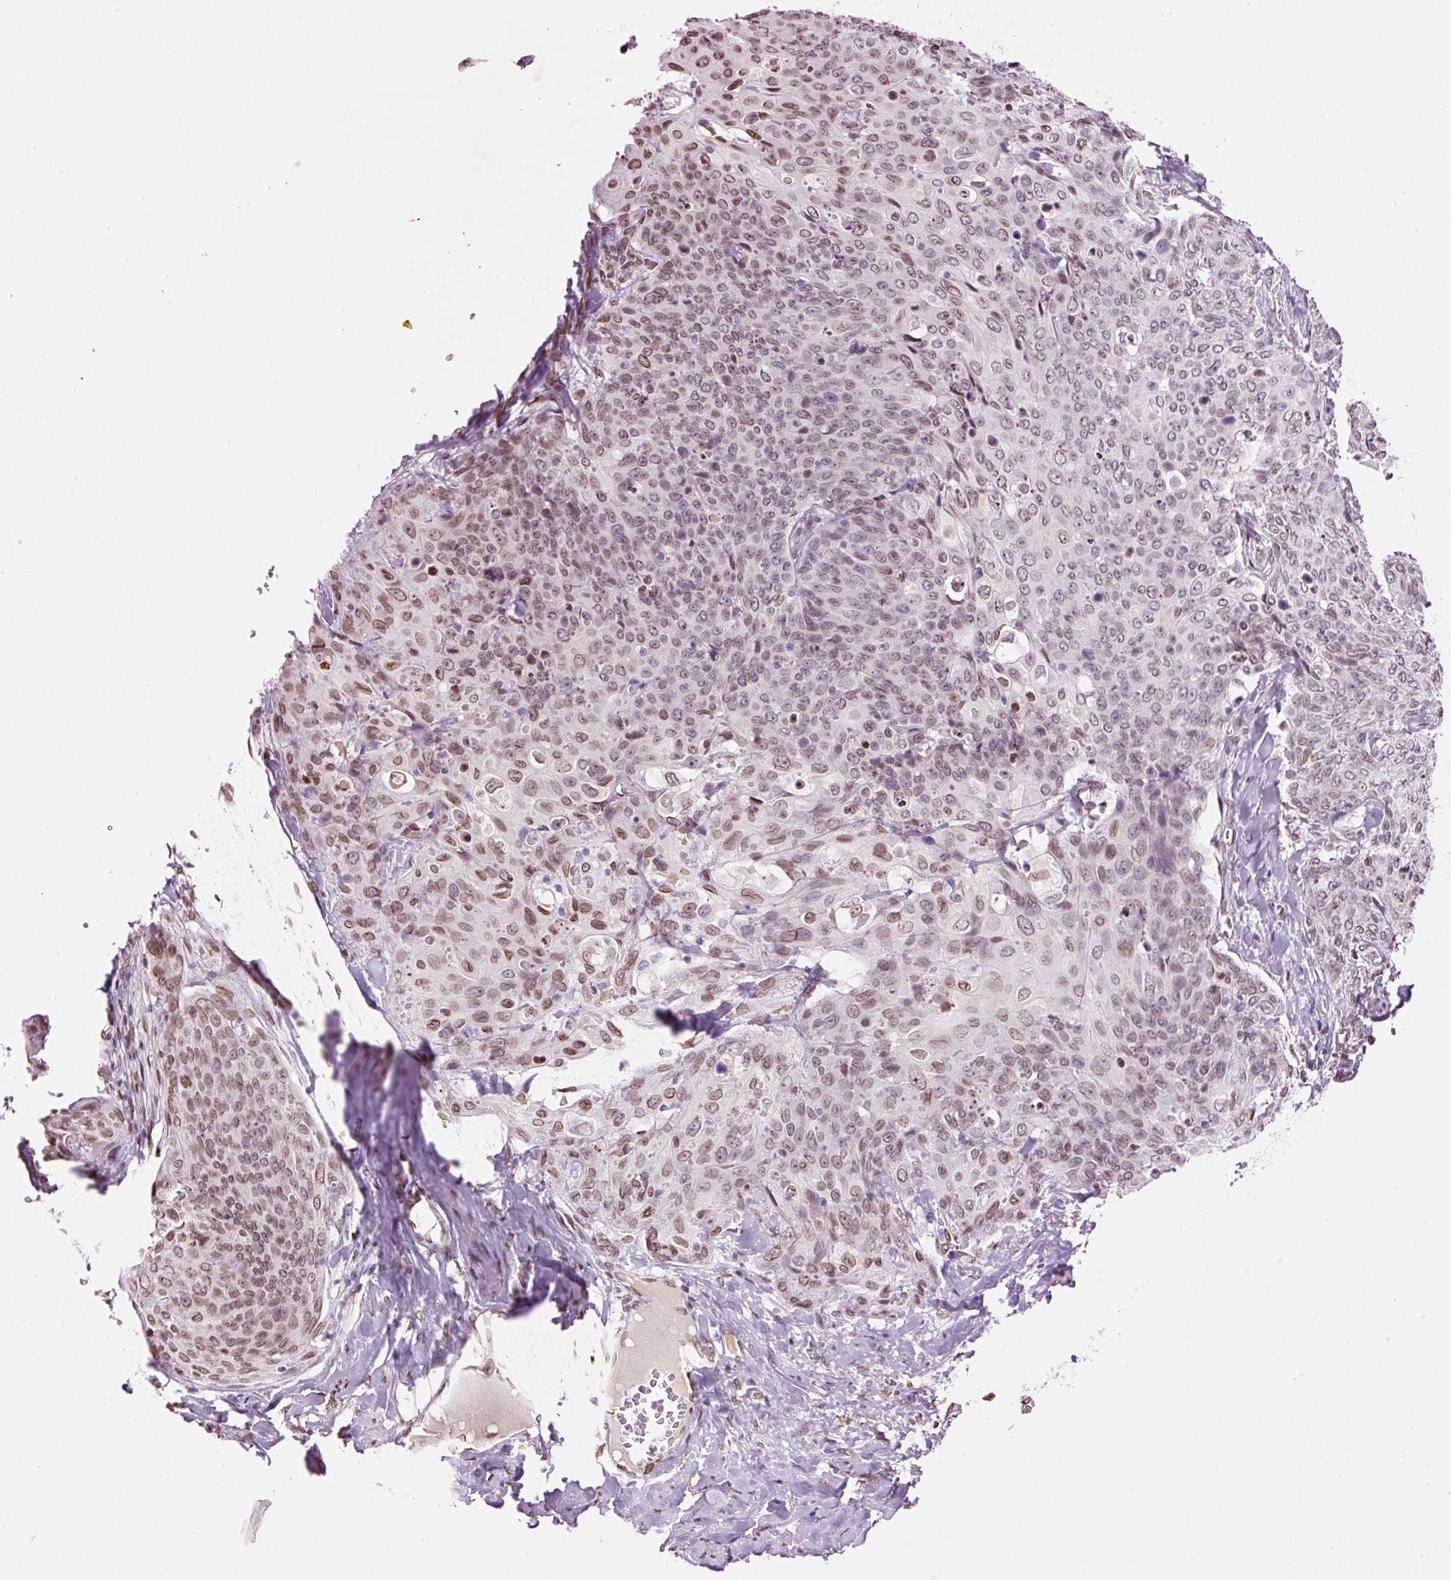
{"staining": {"intensity": "moderate", "quantity": "25%-75%", "location": "cytoplasmic/membranous,nuclear"}, "tissue": "skin cancer", "cell_type": "Tumor cells", "image_type": "cancer", "snomed": [{"axis": "morphology", "description": "Squamous cell carcinoma, NOS"}, {"axis": "topography", "description": "Skin"}, {"axis": "topography", "description": "Vulva"}], "caption": "Human skin squamous cell carcinoma stained for a protein (brown) demonstrates moderate cytoplasmic/membranous and nuclear positive expression in approximately 25%-75% of tumor cells.", "gene": "ZNF224", "patient": {"sex": "female", "age": 85}}